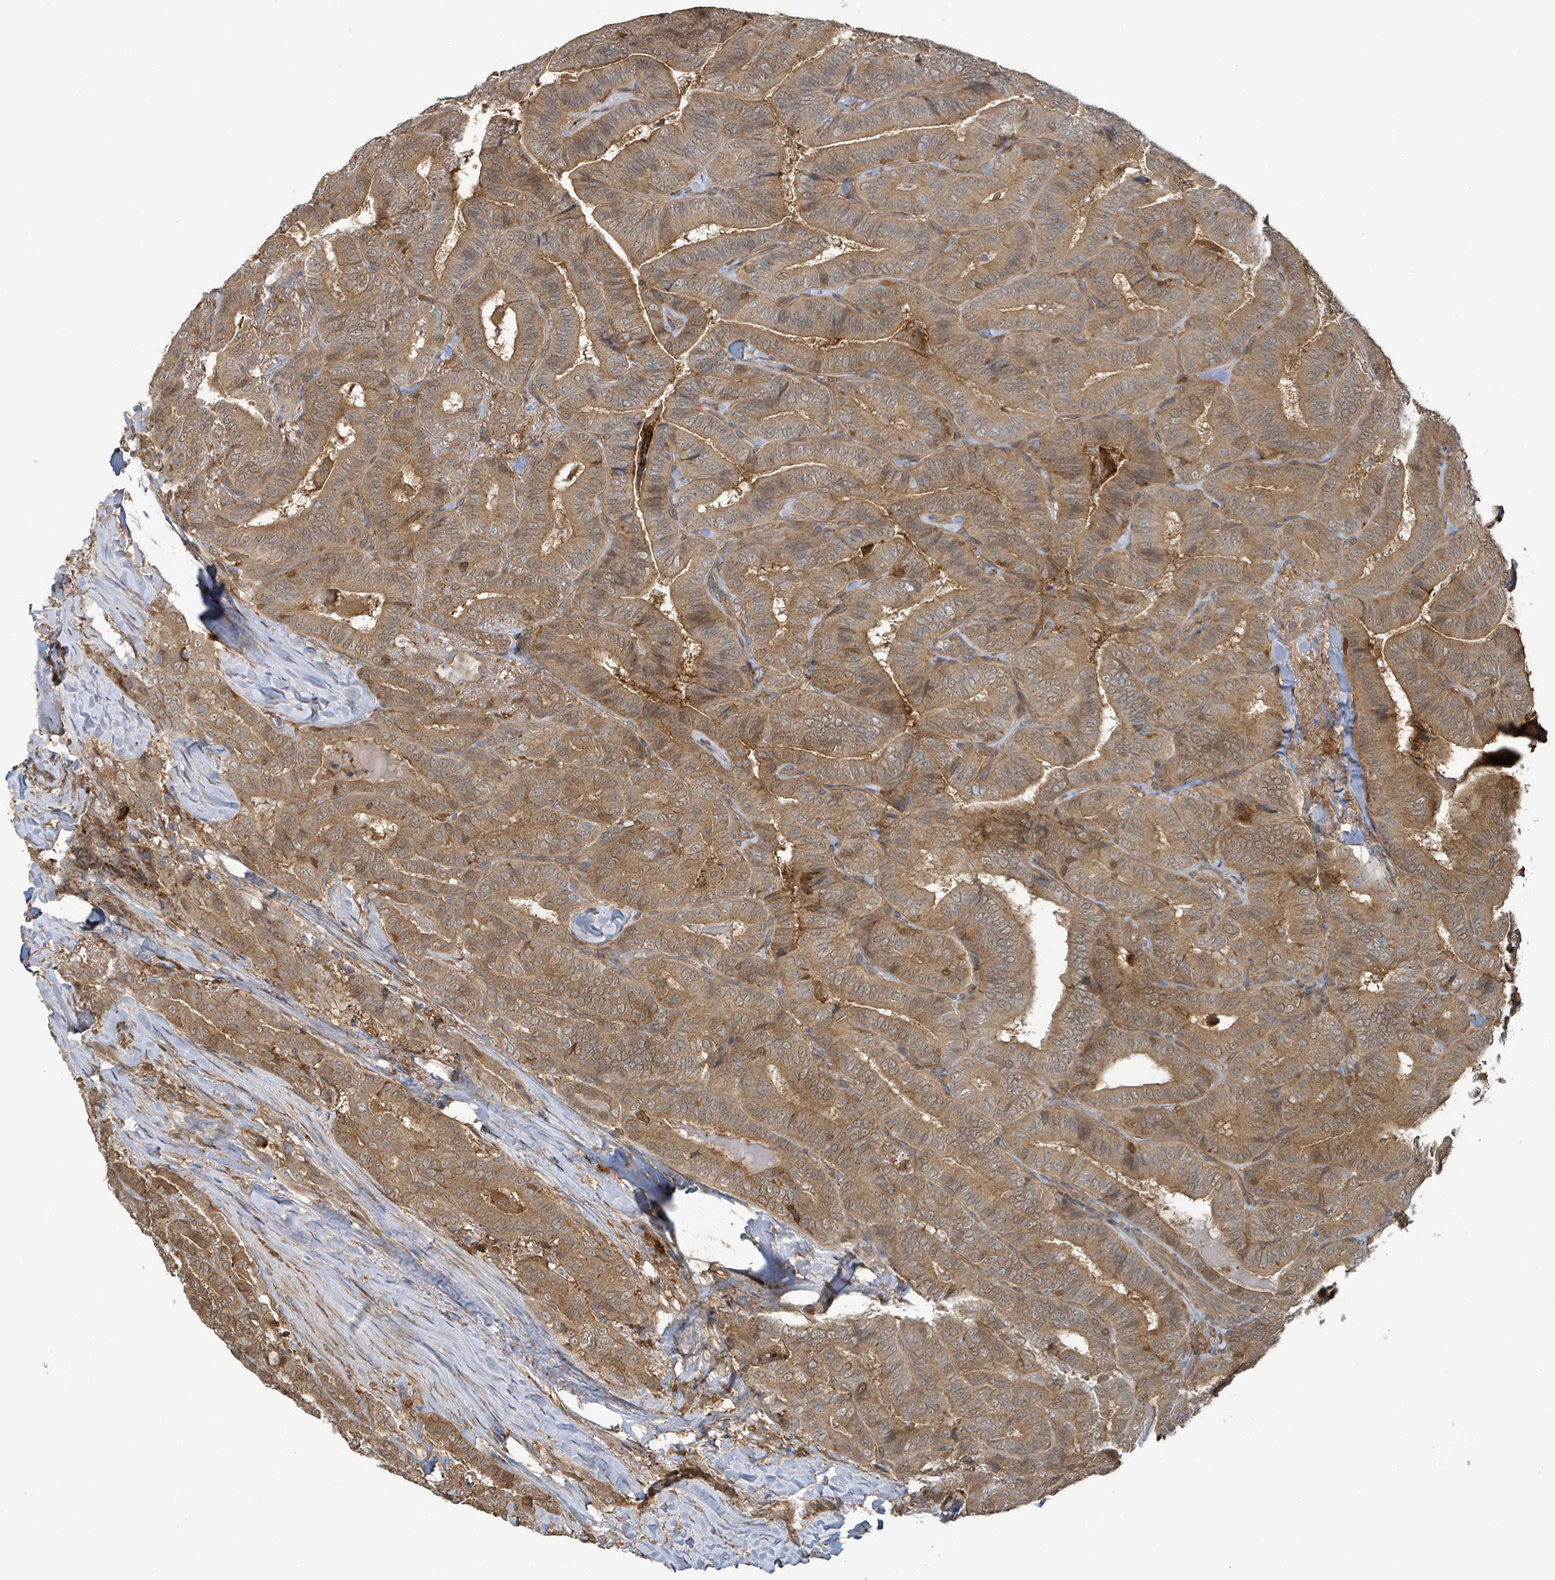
{"staining": {"intensity": "moderate", "quantity": ">75%", "location": "cytoplasmic/membranous"}, "tissue": "thyroid cancer", "cell_type": "Tumor cells", "image_type": "cancer", "snomed": [{"axis": "morphology", "description": "Papillary adenocarcinoma, NOS"}, {"axis": "topography", "description": "Thyroid gland"}], "caption": "This is a micrograph of IHC staining of thyroid cancer, which shows moderate positivity in the cytoplasmic/membranous of tumor cells.", "gene": "ARPIN", "patient": {"sex": "male", "age": 61}}